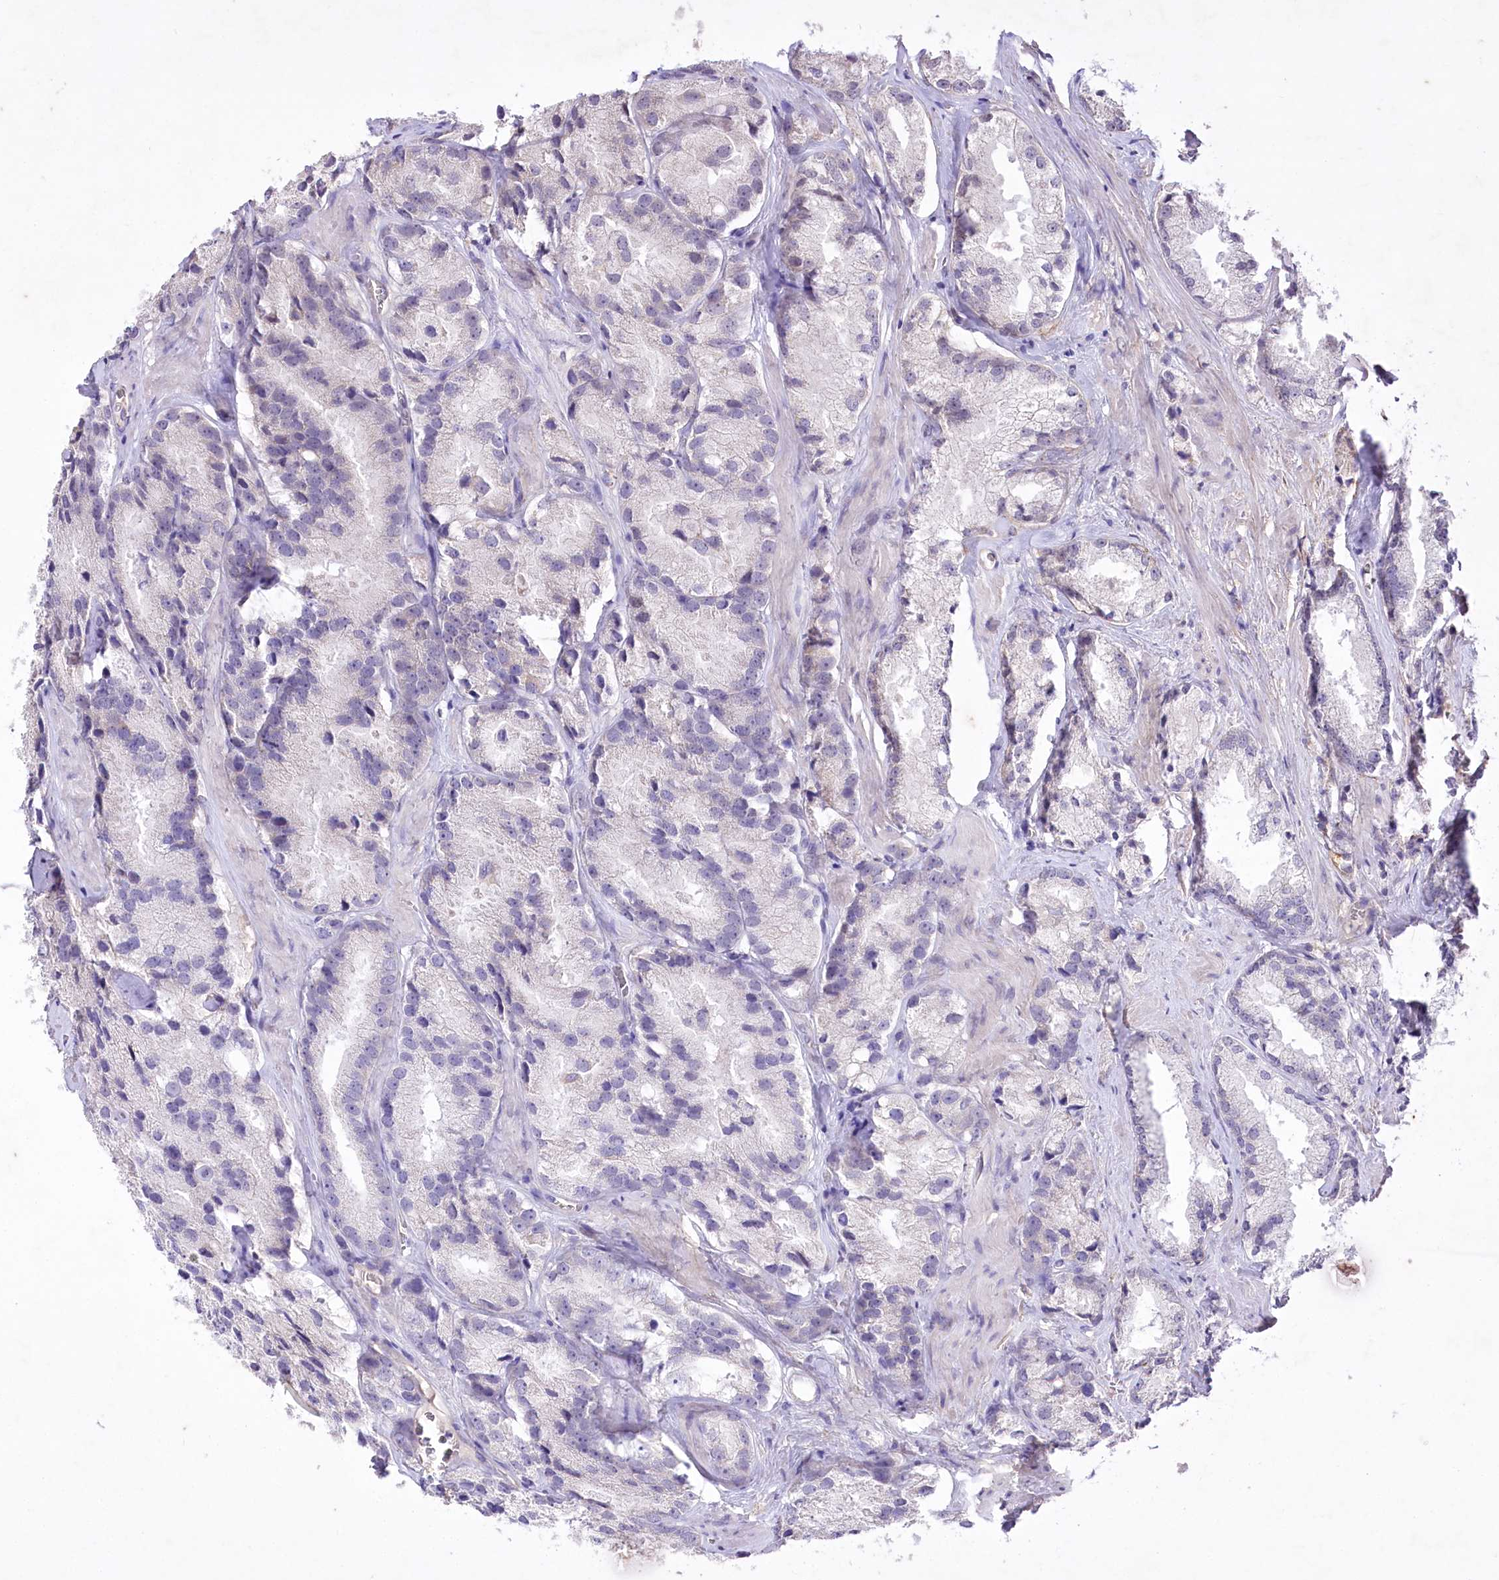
{"staining": {"intensity": "negative", "quantity": "none", "location": "none"}, "tissue": "prostate cancer", "cell_type": "Tumor cells", "image_type": "cancer", "snomed": [{"axis": "morphology", "description": "Adenocarcinoma, High grade"}, {"axis": "topography", "description": "Prostate"}], "caption": "The histopathology image shows no significant staining in tumor cells of adenocarcinoma (high-grade) (prostate).", "gene": "ENPP1", "patient": {"sex": "male", "age": 66}}